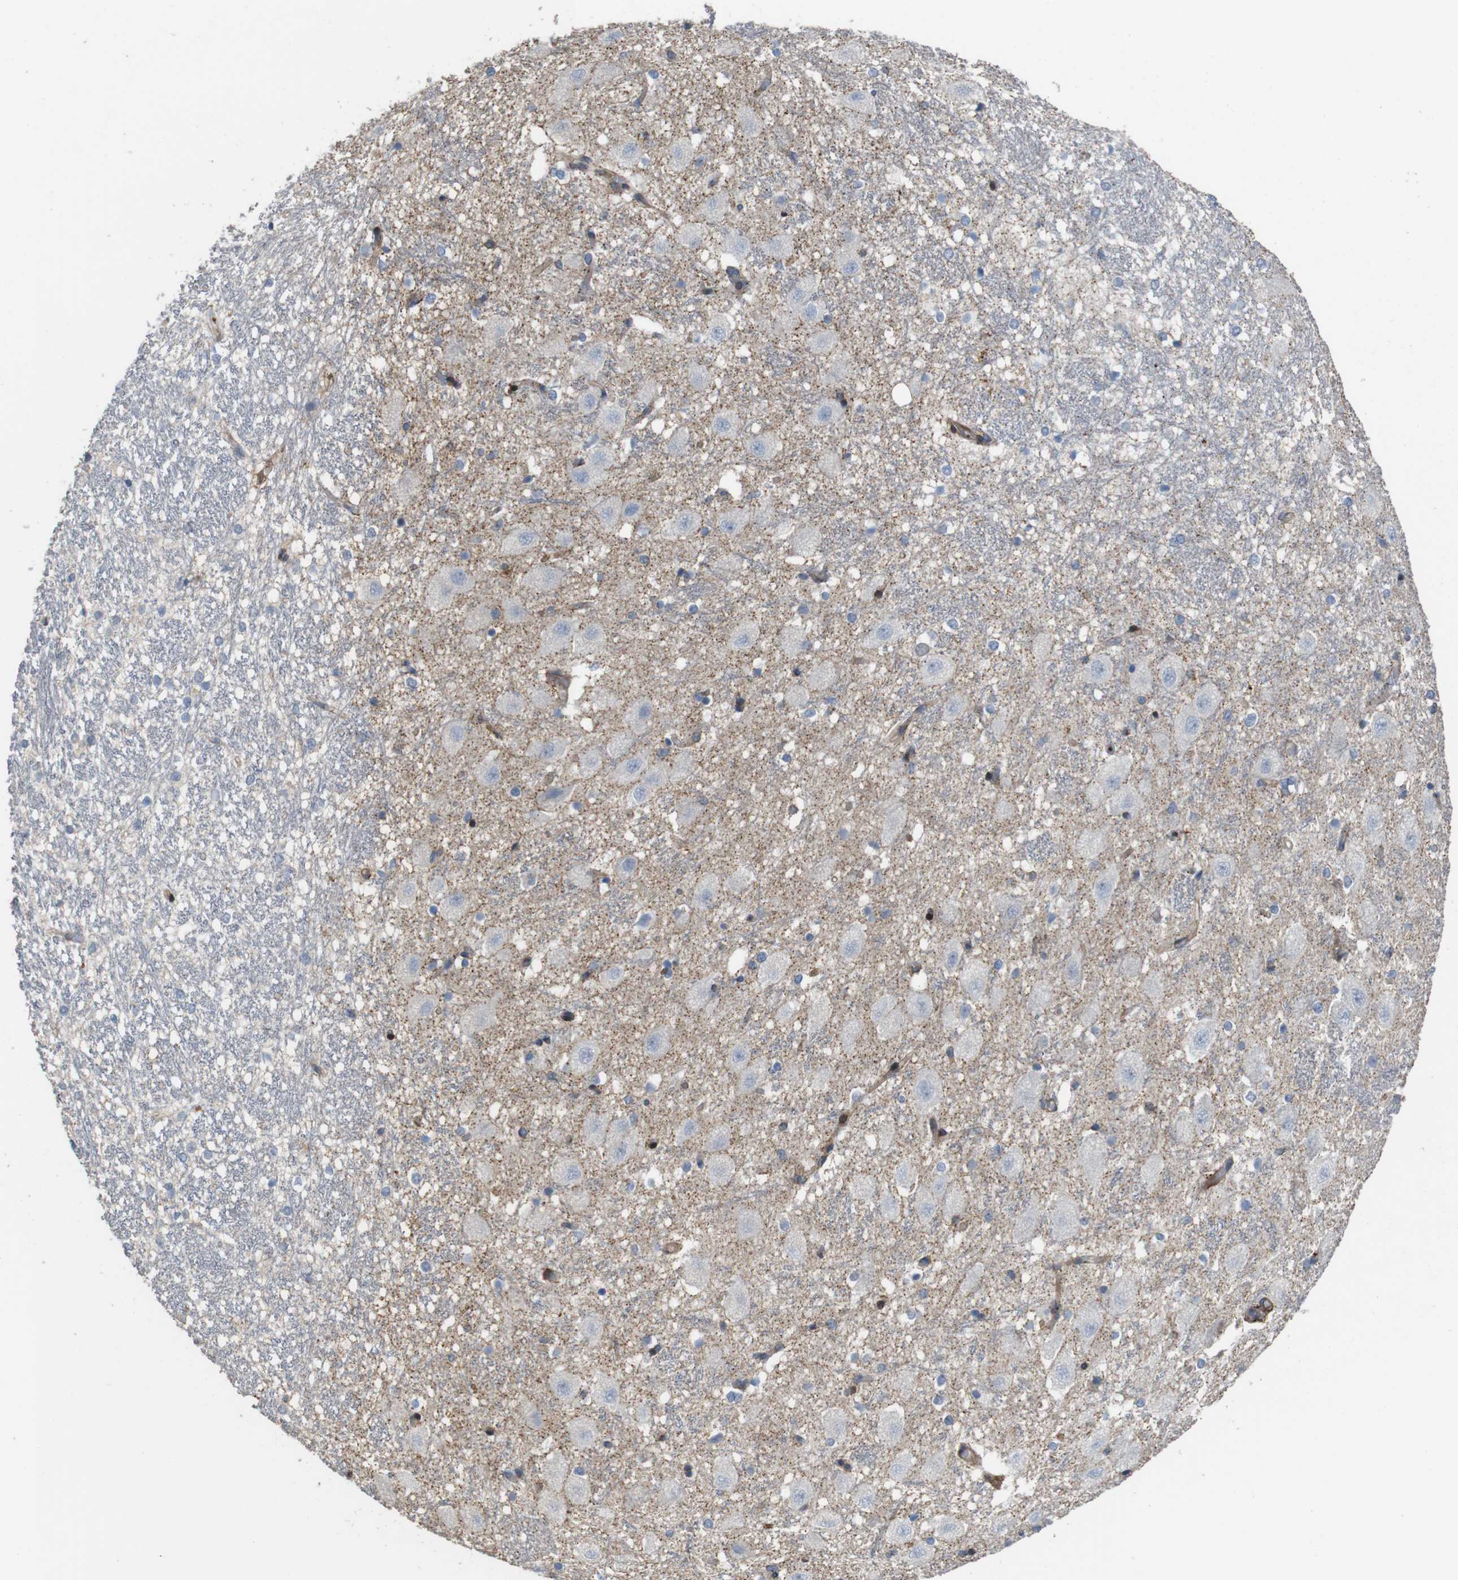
{"staining": {"intensity": "negative", "quantity": "none", "location": "none"}, "tissue": "hippocampus", "cell_type": "Glial cells", "image_type": "normal", "snomed": [{"axis": "morphology", "description": "Normal tissue, NOS"}, {"axis": "topography", "description": "Hippocampus"}], "caption": "There is no significant positivity in glial cells of hippocampus. (DAB (3,3'-diaminobenzidine) immunohistochemistry (IHC) with hematoxylin counter stain).", "gene": "PCOLCE2", "patient": {"sex": "female", "age": 19}}